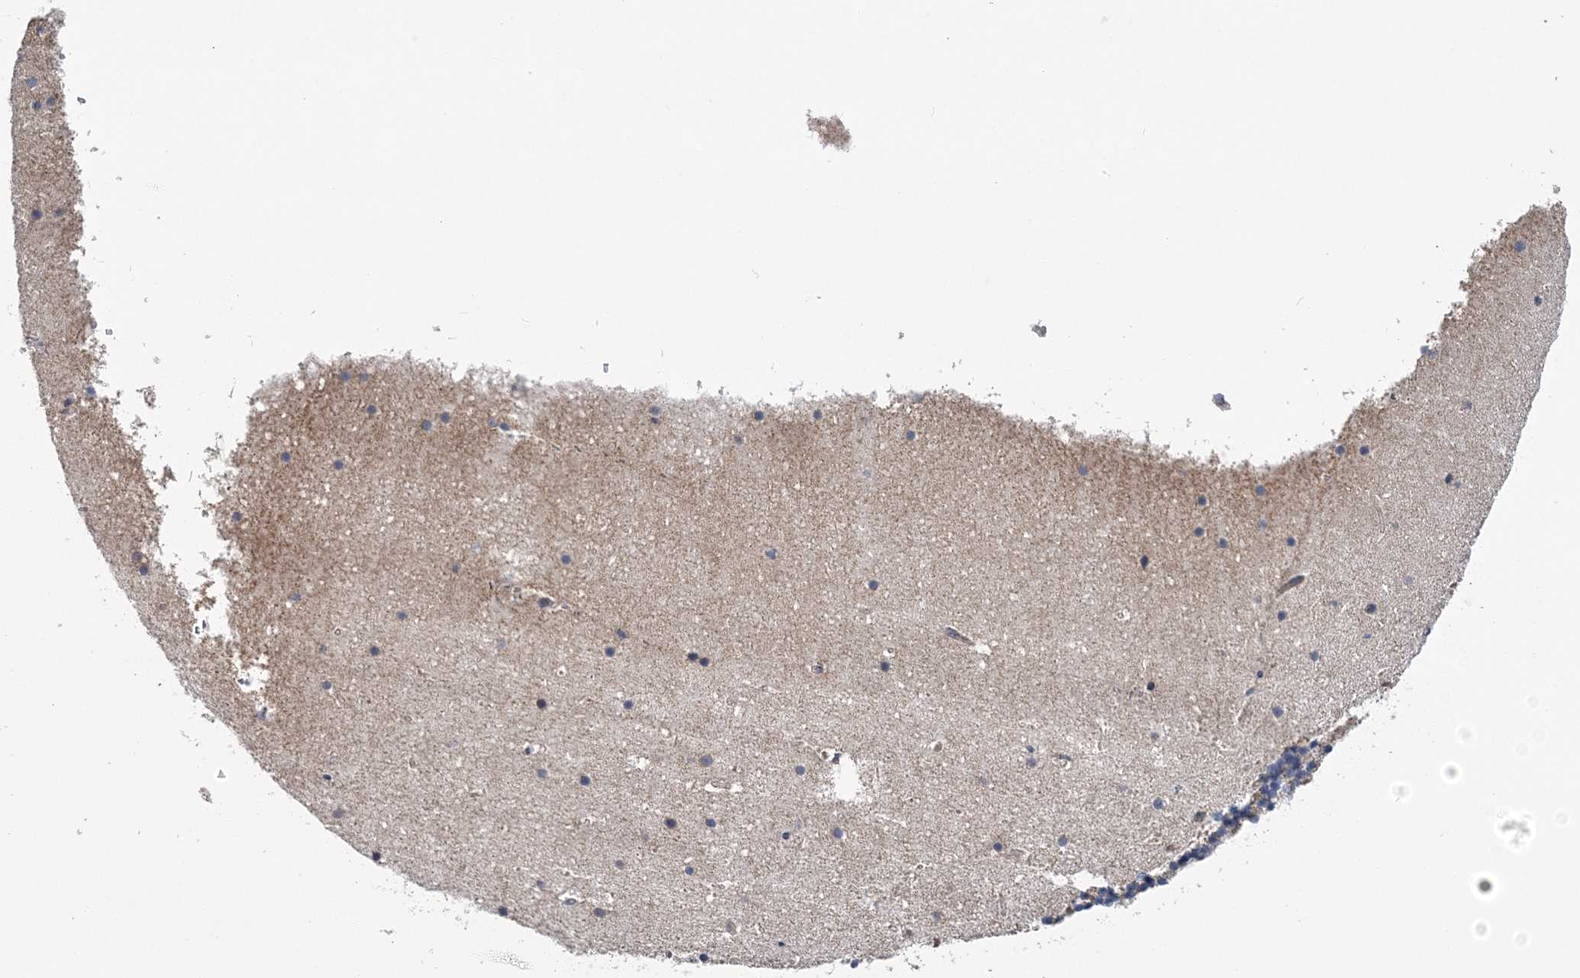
{"staining": {"intensity": "negative", "quantity": "none", "location": "none"}, "tissue": "cerebellum", "cell_type": "Cells in granular layer", "image_type": "normal", "snomed": [{"axis": "morphology", "description": "Normal tissue, NOS"}, {"axis": "topography", "description": "Cerebellum"}], "caption": "The immunohistochemistry (IHC) photomicrograph has no significant positivity in cells in granular layer of cerebellum. The staining was performed using DAB (3,3'-diaminobenzidine) to visualize the protein expression in brown, while the nuclei were stained in blue with hematoxylin (Magnification: 20x).", "gene": "COPE", "patient": {"sex": "male", "age": 57}}